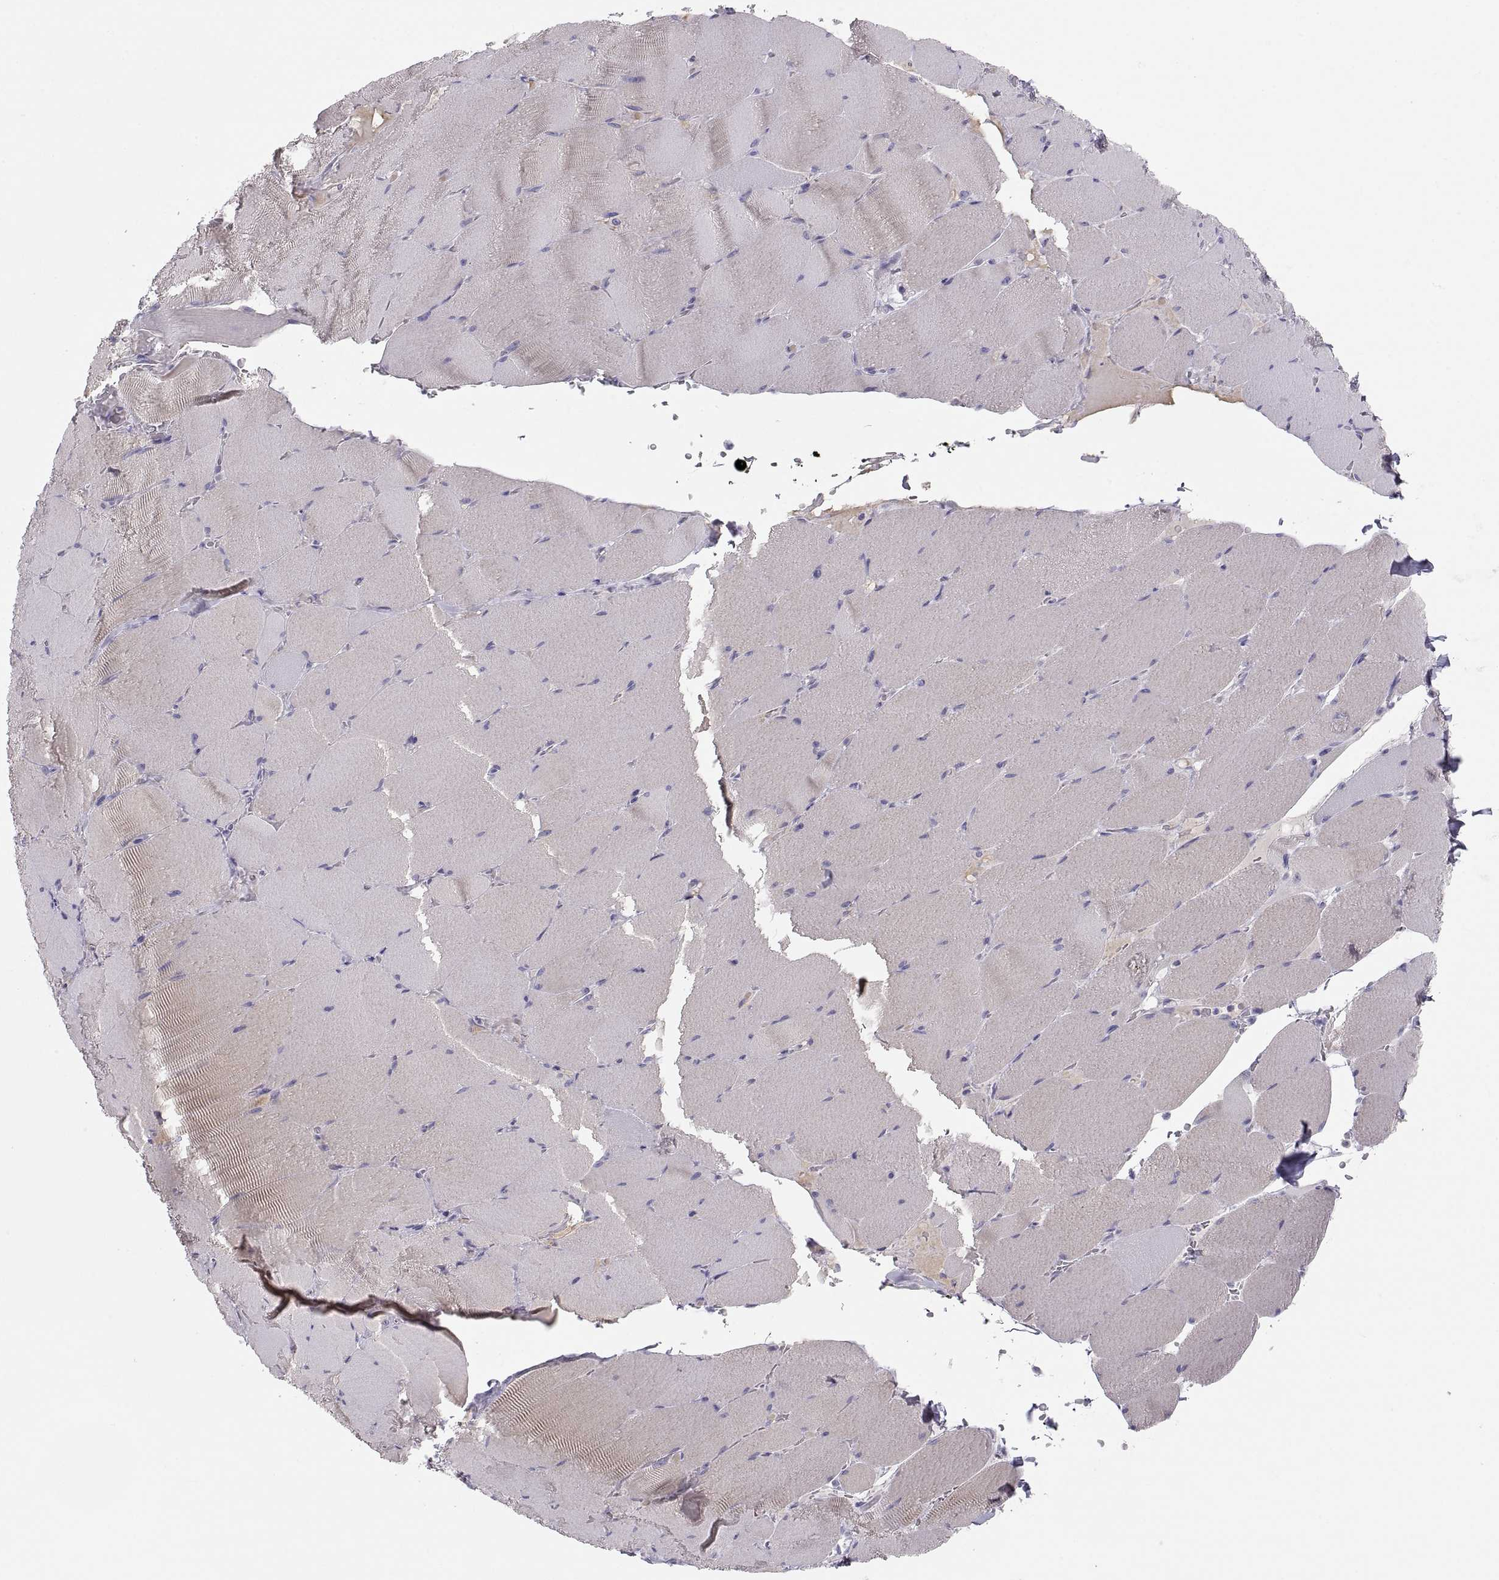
{"staining": {"intensity": "negative", "quantity": "none", "location": "none"}, "tissue": "skeletal muscle", "cell_type": "Myocytes", "image_type": "normal", "snomed": [{"axis": "morphology", "description": "Normal tissue, NOS"}, {"axis": "topography", "description": "Skeletal muscle"}], "caption": "There is no significant expression in myocytes of skeletal muscle. The staining was performed using DAB to visualize the protein expression in brown, while the nuclei were stained in blue with hematoxylin (Magnification: 20x).", "gene": "MAGEB2", "patient": {"sex": "male", "age": 56}}